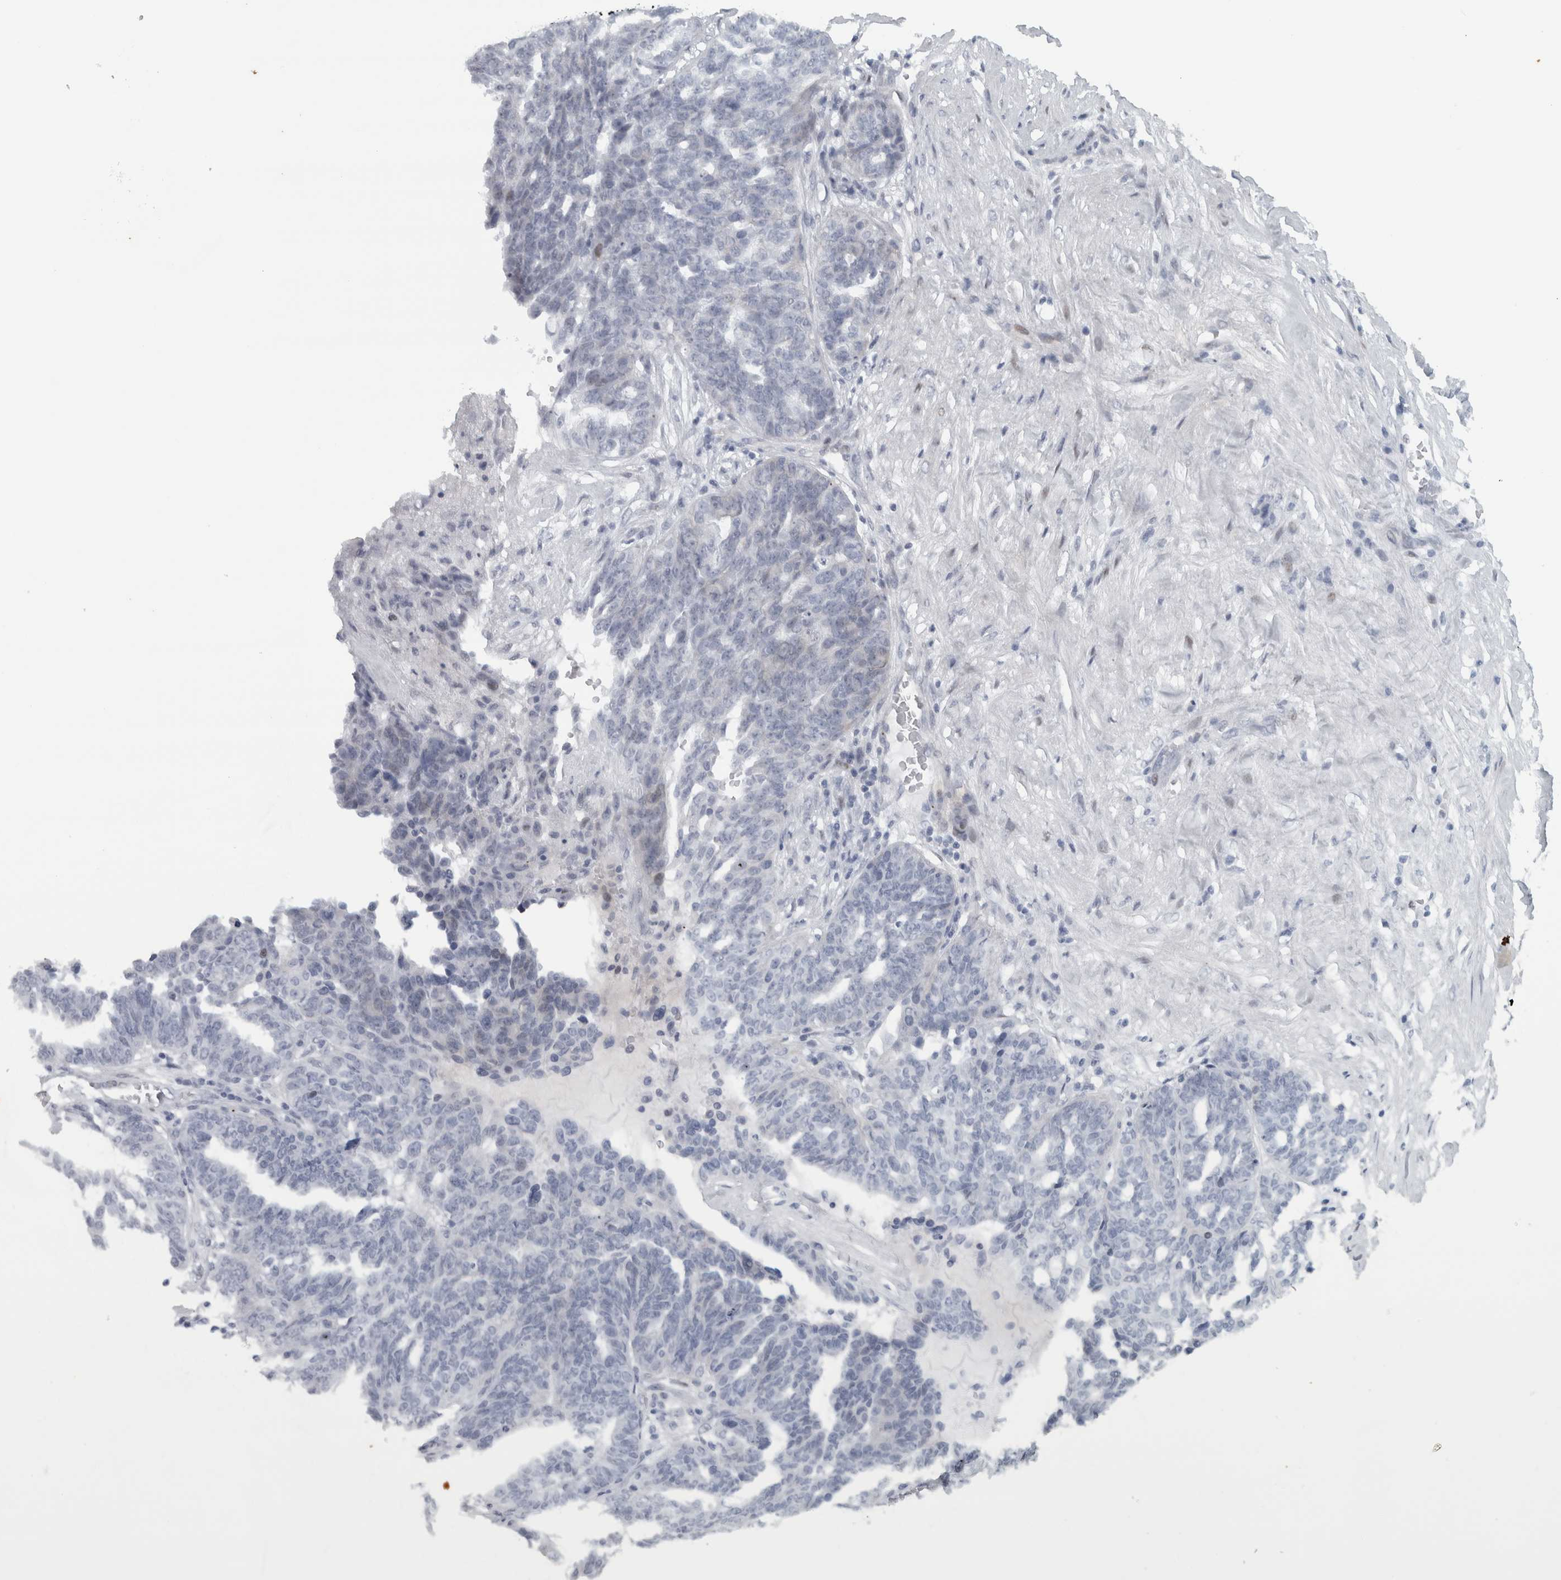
{"staining": {"intensity": "negative", "quantity": "none", "location": "none"}, "tissue": "ovarian cancer", "cell_type": "Tumor cells", "image_type": "cancer", "snomed": [{"axis": "morphology", "description": "Cystadenocarcinoma, serous, NOS"}, {"axis": "topography", "description": "Ovary"}], "caption": "A photomicrograph of serous cystadenocarcinoma (ovarian) stained for a protein displays no brown staining in tumor cells.", "gene": "PTPRN2", "patient": {"sex": "female", "age": 59}}